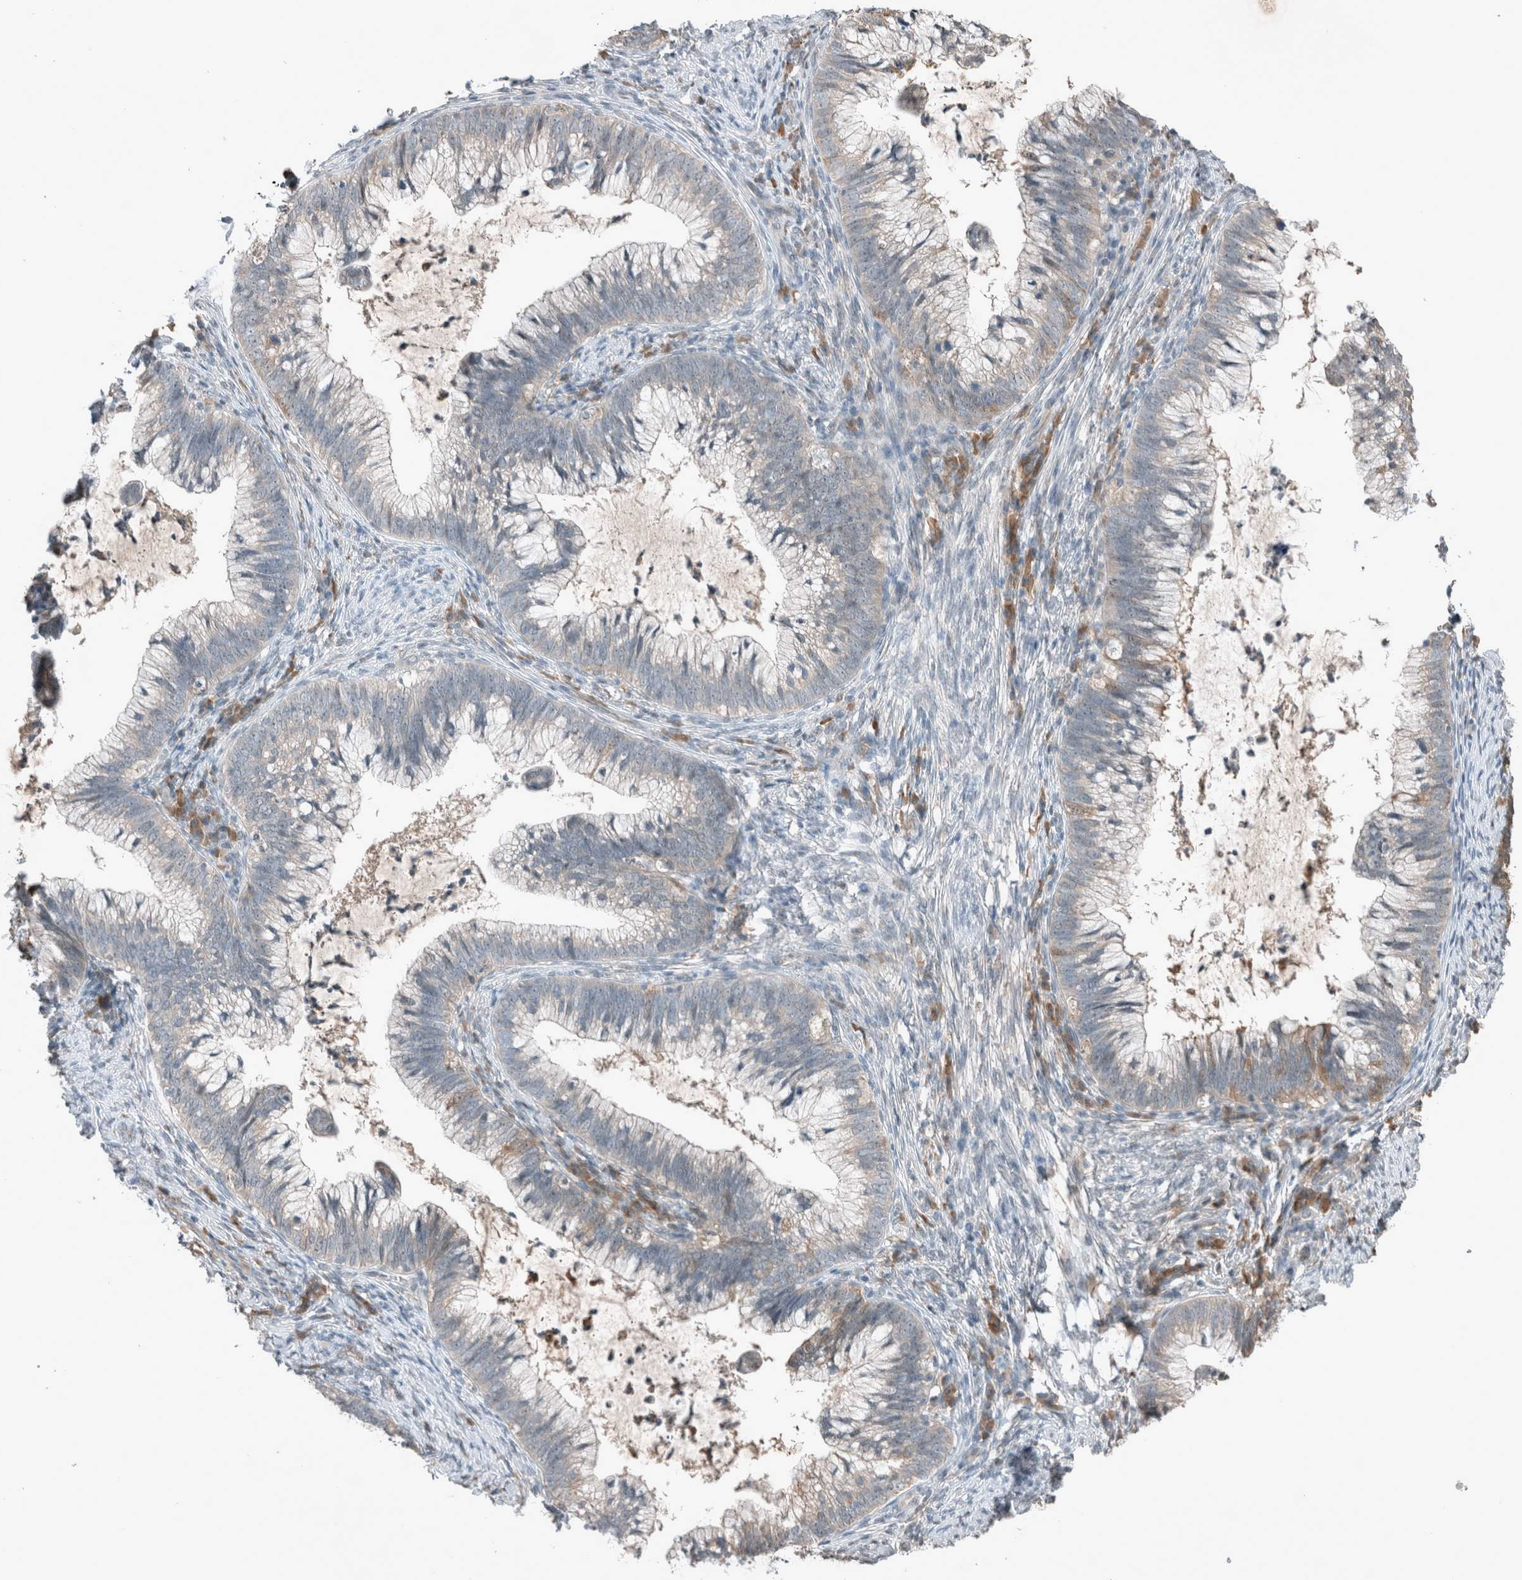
{"staining": {"intensity": "moderate", "quantity": "<25%", "location": "cytoplasmic/membranous"}, "tissue": "cervical cancer", "cell_type": "Tumor cells", "image_type": "cancer", "snomed": [{"axis": "morphology", "description": "Adenocarcinoma, NOS"}, {"axis": "topography", "description": "Cervix"}], "caption": "Immunohistochemical staining of human adenocarcinoma (cervical) exhibits low levels of moderate cytoplasmic/membranous staining in about <25% of tumor cells.", "gene": "RALGDS", "patient": {"sex": "female", "age": 36}}